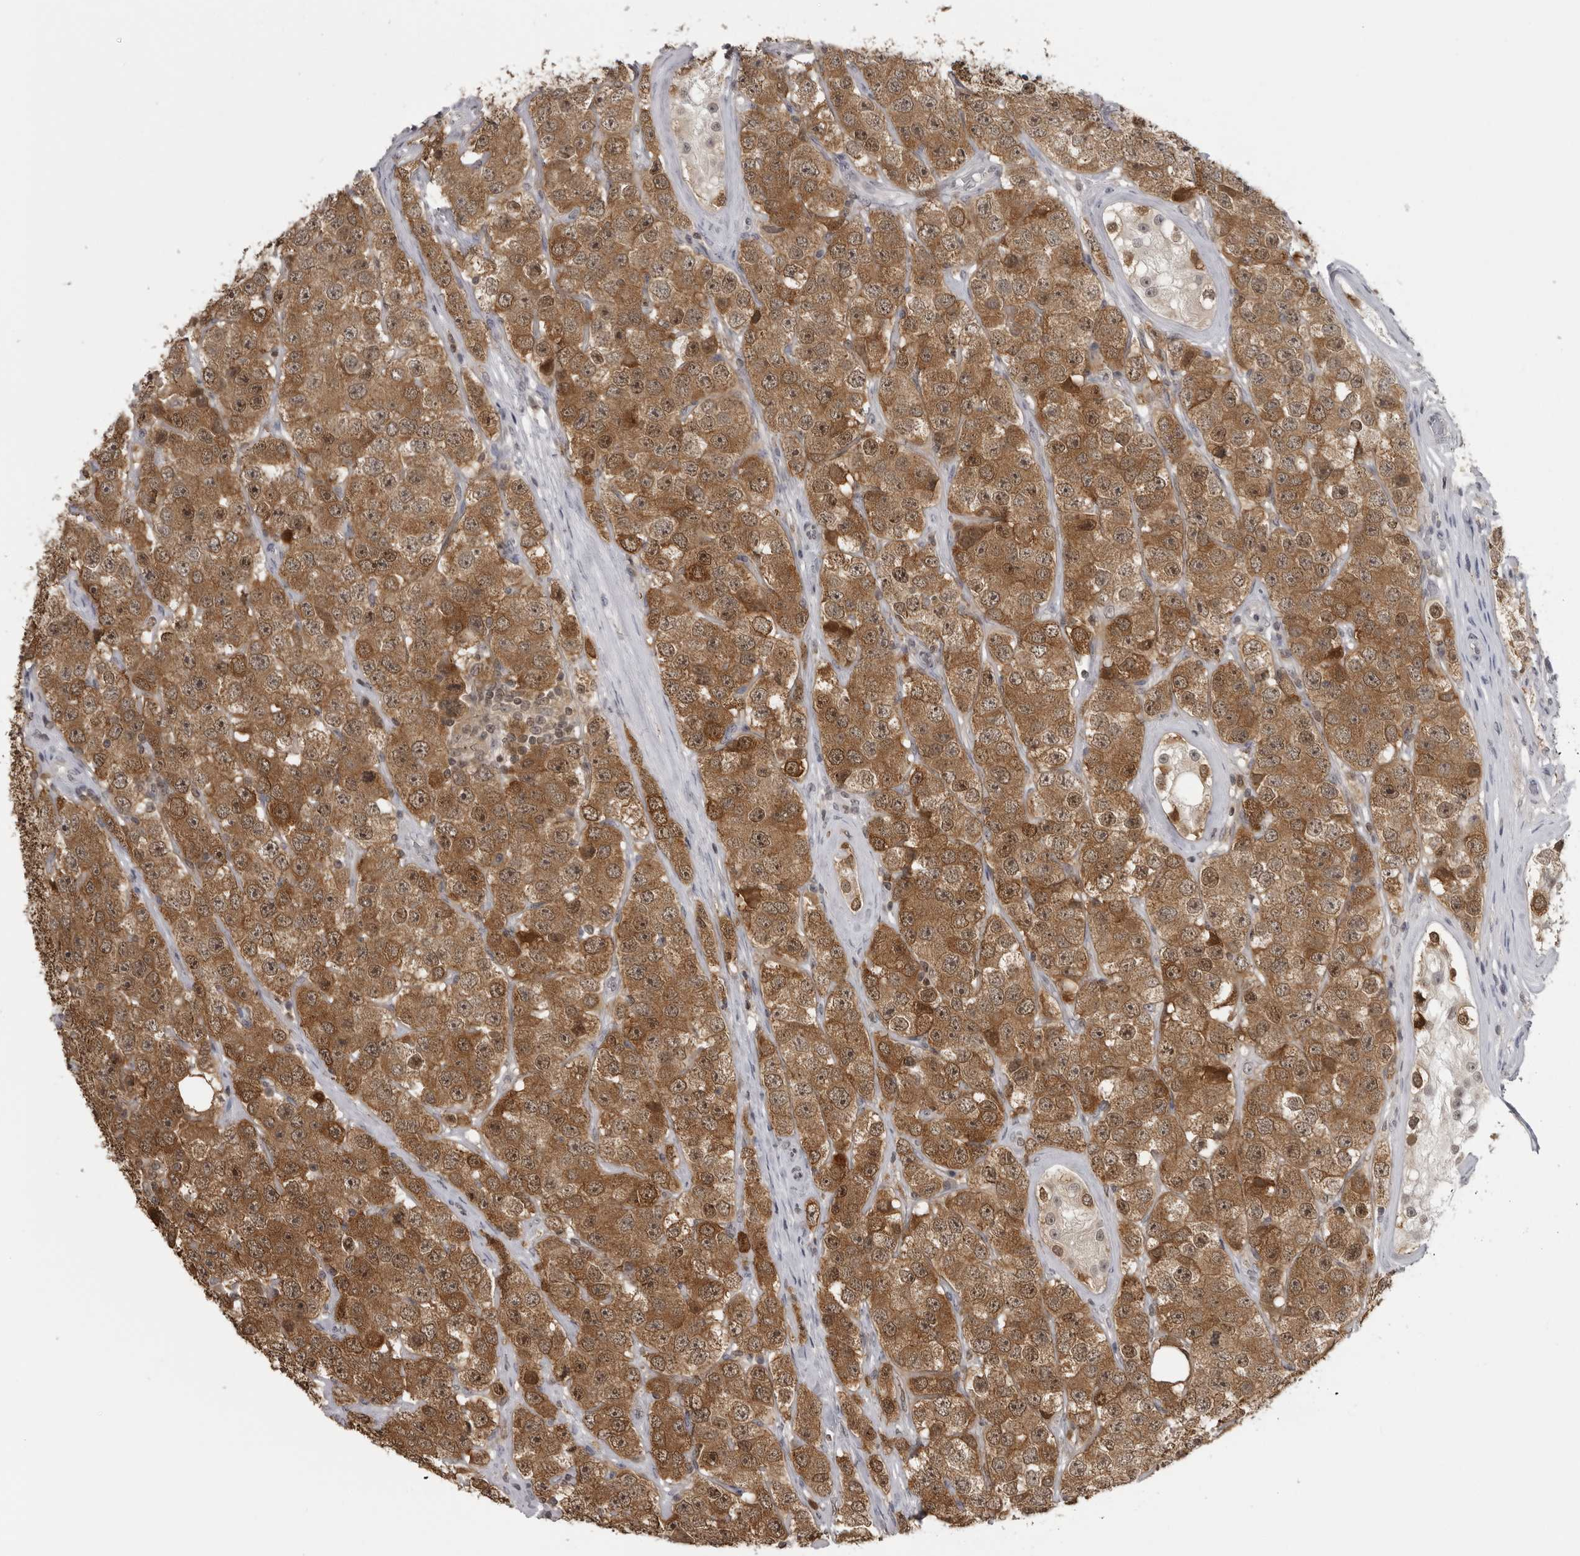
{"staining": {"intensity": "moderate", "quantity": ">75%", "location": "cytoplasmic/membranous,nuclear"}, "tissue": "testis cancer", "cell_type": "Tumor cells", "image_type": "cancer", "snomed": [{"axis": "morphology", "description": "Seminoma, NOS"}, {"axis": "topography", "description": "Testis"}], "caption": "A histopathology image of testis cancer (seminoma) stained for a protein demonstrates moderate cytoplasmic/membranous and nuclear brown staining in tumor cells.", "gene": "PDCL3", "patient": {"sex": "male", "age": 28}}